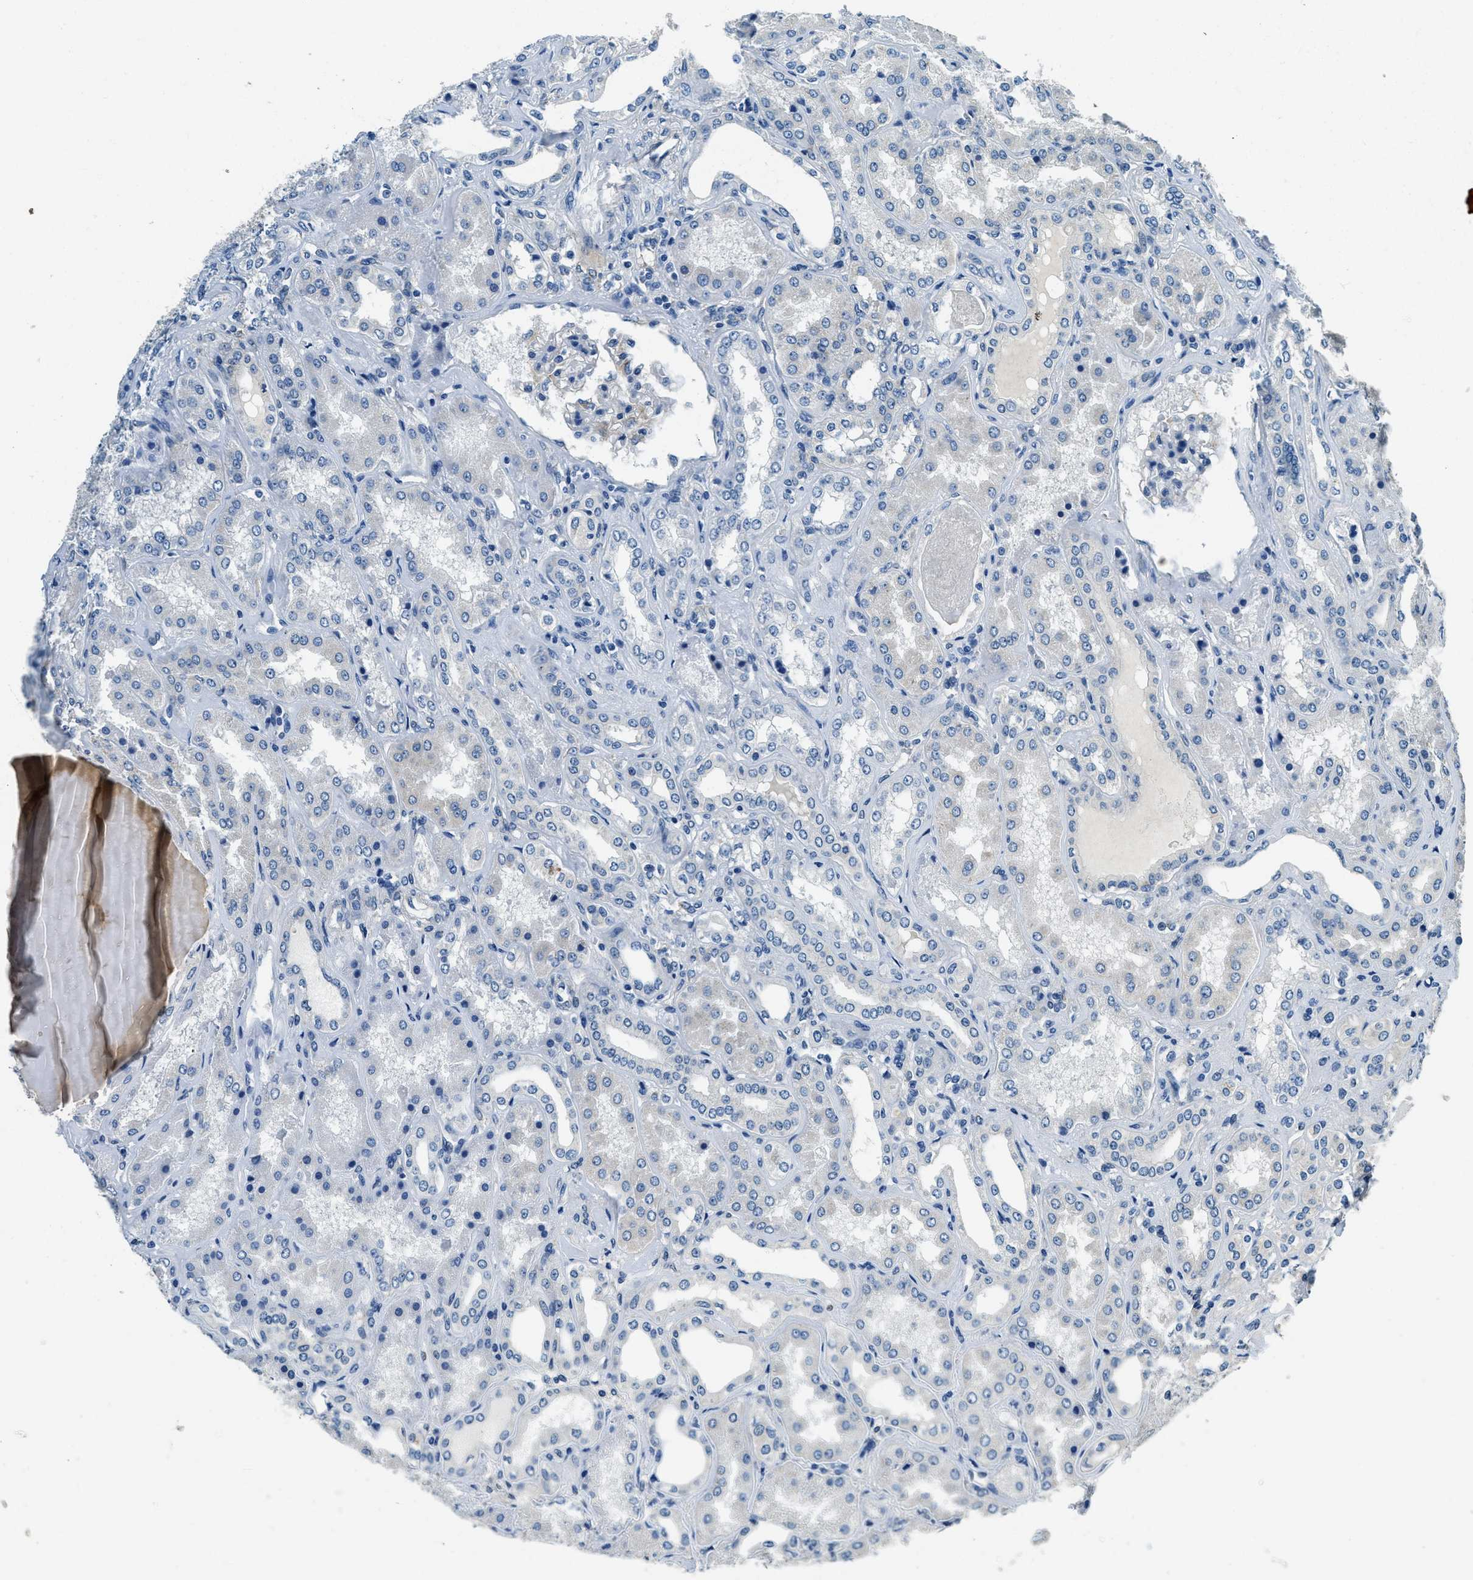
{"staining": {"intensity": "weak", "quantity": "<25%", "location": "cytoplasmic/membranous"}, "tissue": "kidney", "cell_type": "Cells in glomeruli", "image_type": "normal", "snomed": [{"axis": "morphology", "description": "Normal tissue, NOS"}, {"axis": "topography", "description": "Kidney"}], "caption": "Photomicrograph shows no significant protein expression in cells in glomeruli of normal kidney.", "gene": "TMEM186", "patient": {"sex": "female", "age": 56}}